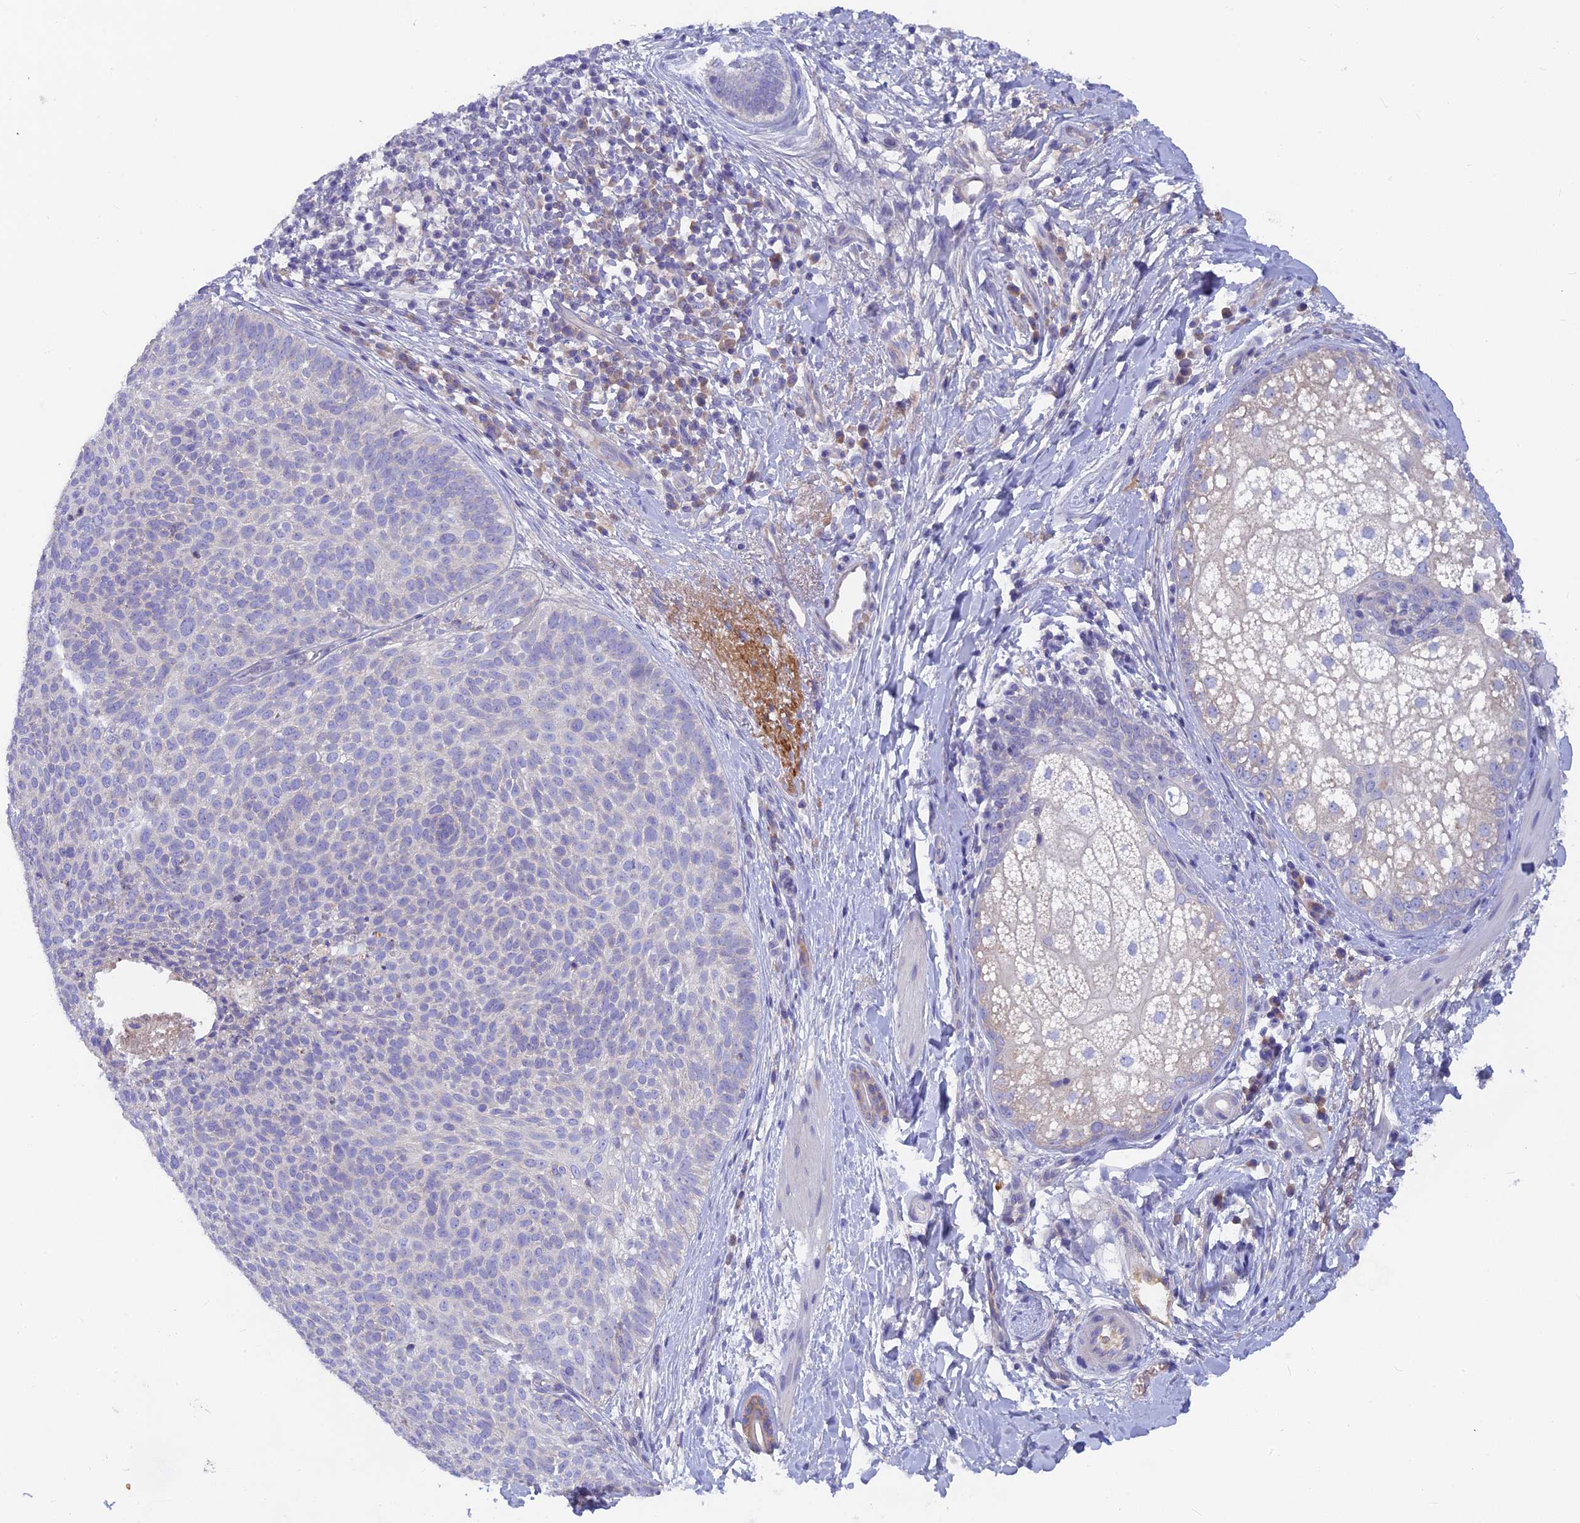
{"staining": {"intensity": "negative", "quantity": "none", "location": "none"}, "tissue": "skin cancer", "cell_type": "Tumor cells", "image_type": "cancer", "snomed": [{"axis": "morphology", "description": "Basal cell carcinoma"}, {"axis": "topography", "description": "Skin"}], "caption": "Protein analysis of basal cell carcinoma (skin) displays no significant staining in tumor cells.", "gene": "PZP", "patient": {"sex": "male", "age": 85}}